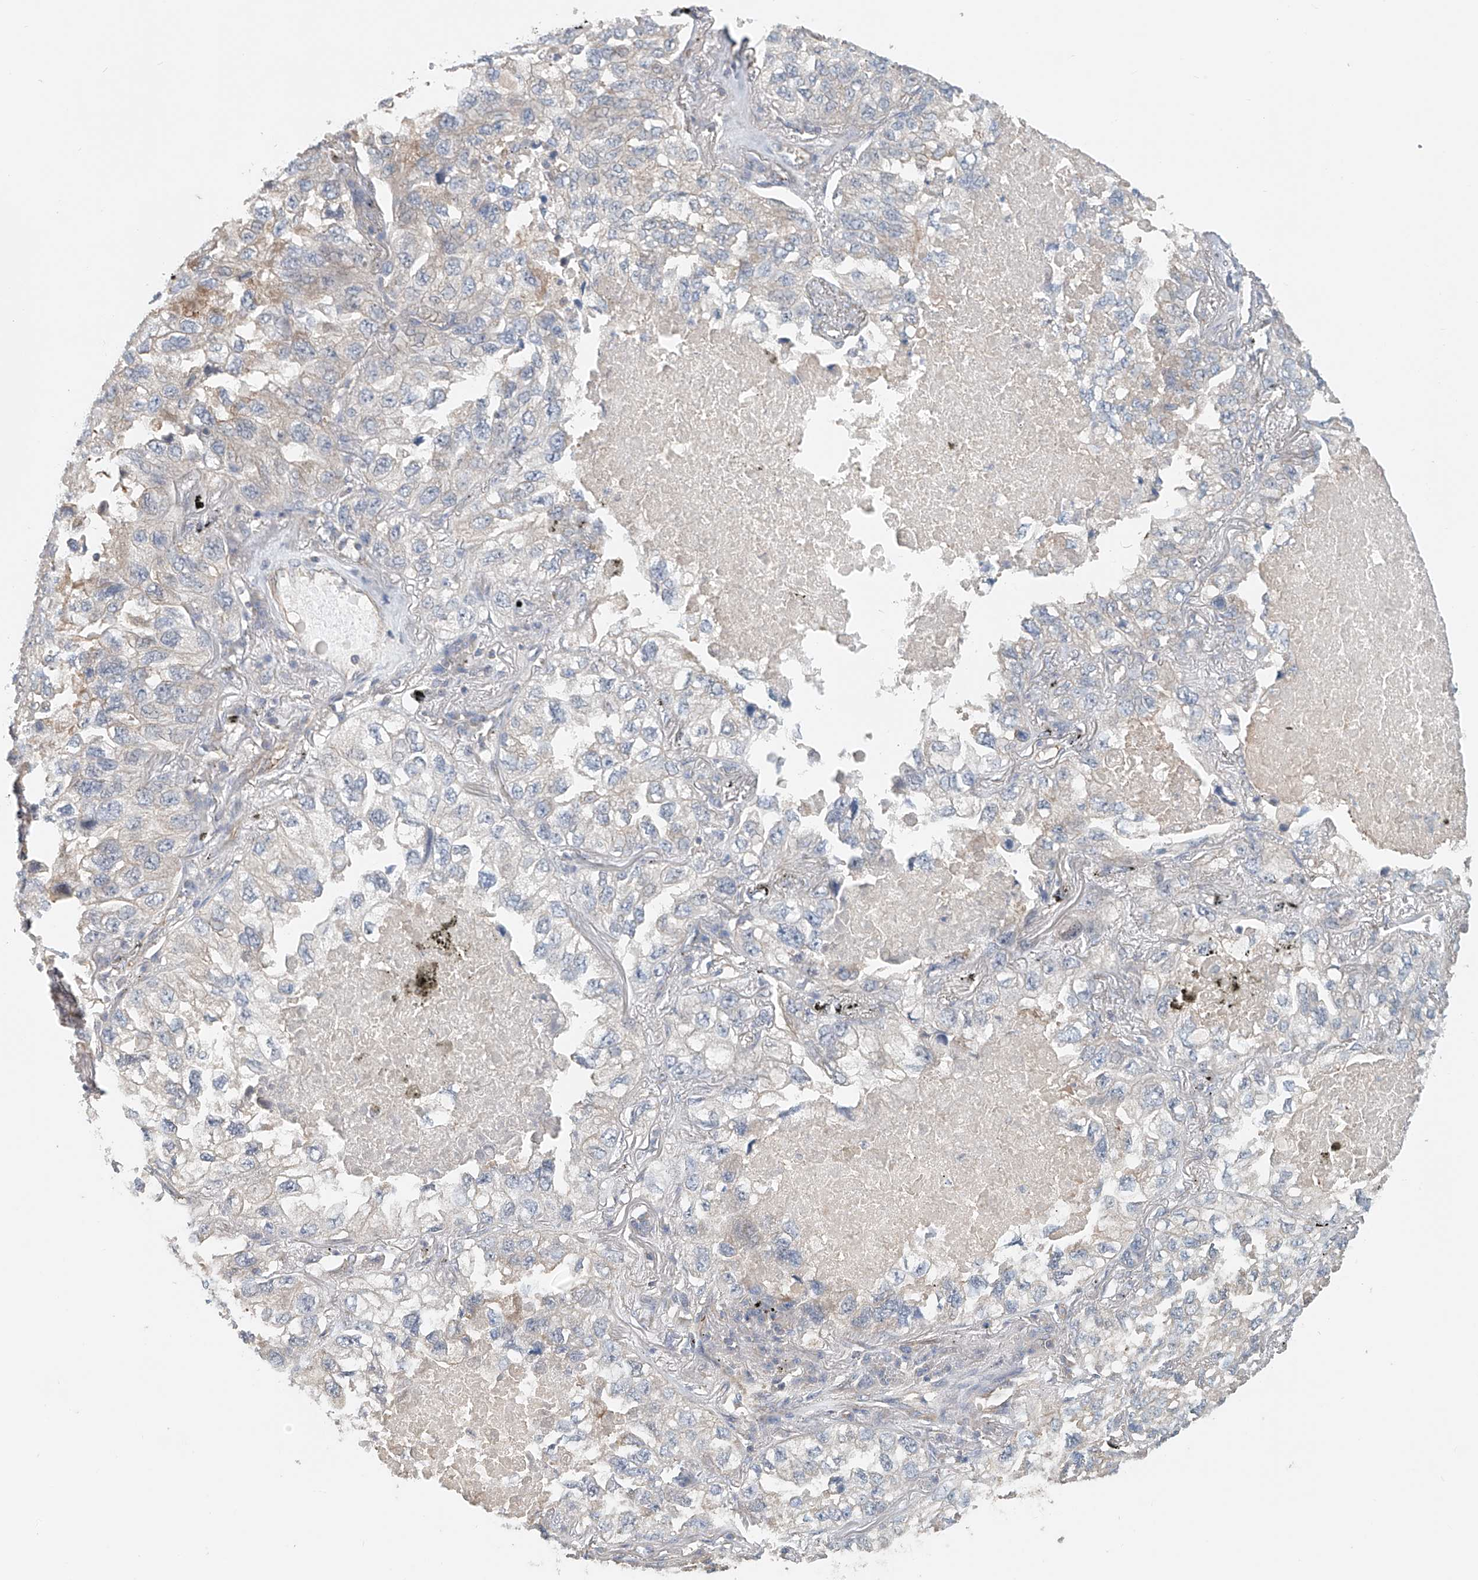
{"staining": {"intensity": "weak", "quantity": "<25%", "location": "cytoplasmic/membranous"}, "tissue": "lung cancer", "cell_type": "Tumor cells", "image_type": "cancer", "snomed": [{"axis": "morphology", "description": "Adenocarcinoma, NOS"}, {"axis": "topography", "description": "Lung"}], "caption": "This is a micrograph of immunohistochemistry staining of lung cancer, which shows no positivity in tumor cells.", "gene": "FRYL", "patient": {"sex": "male", "age": 65}}